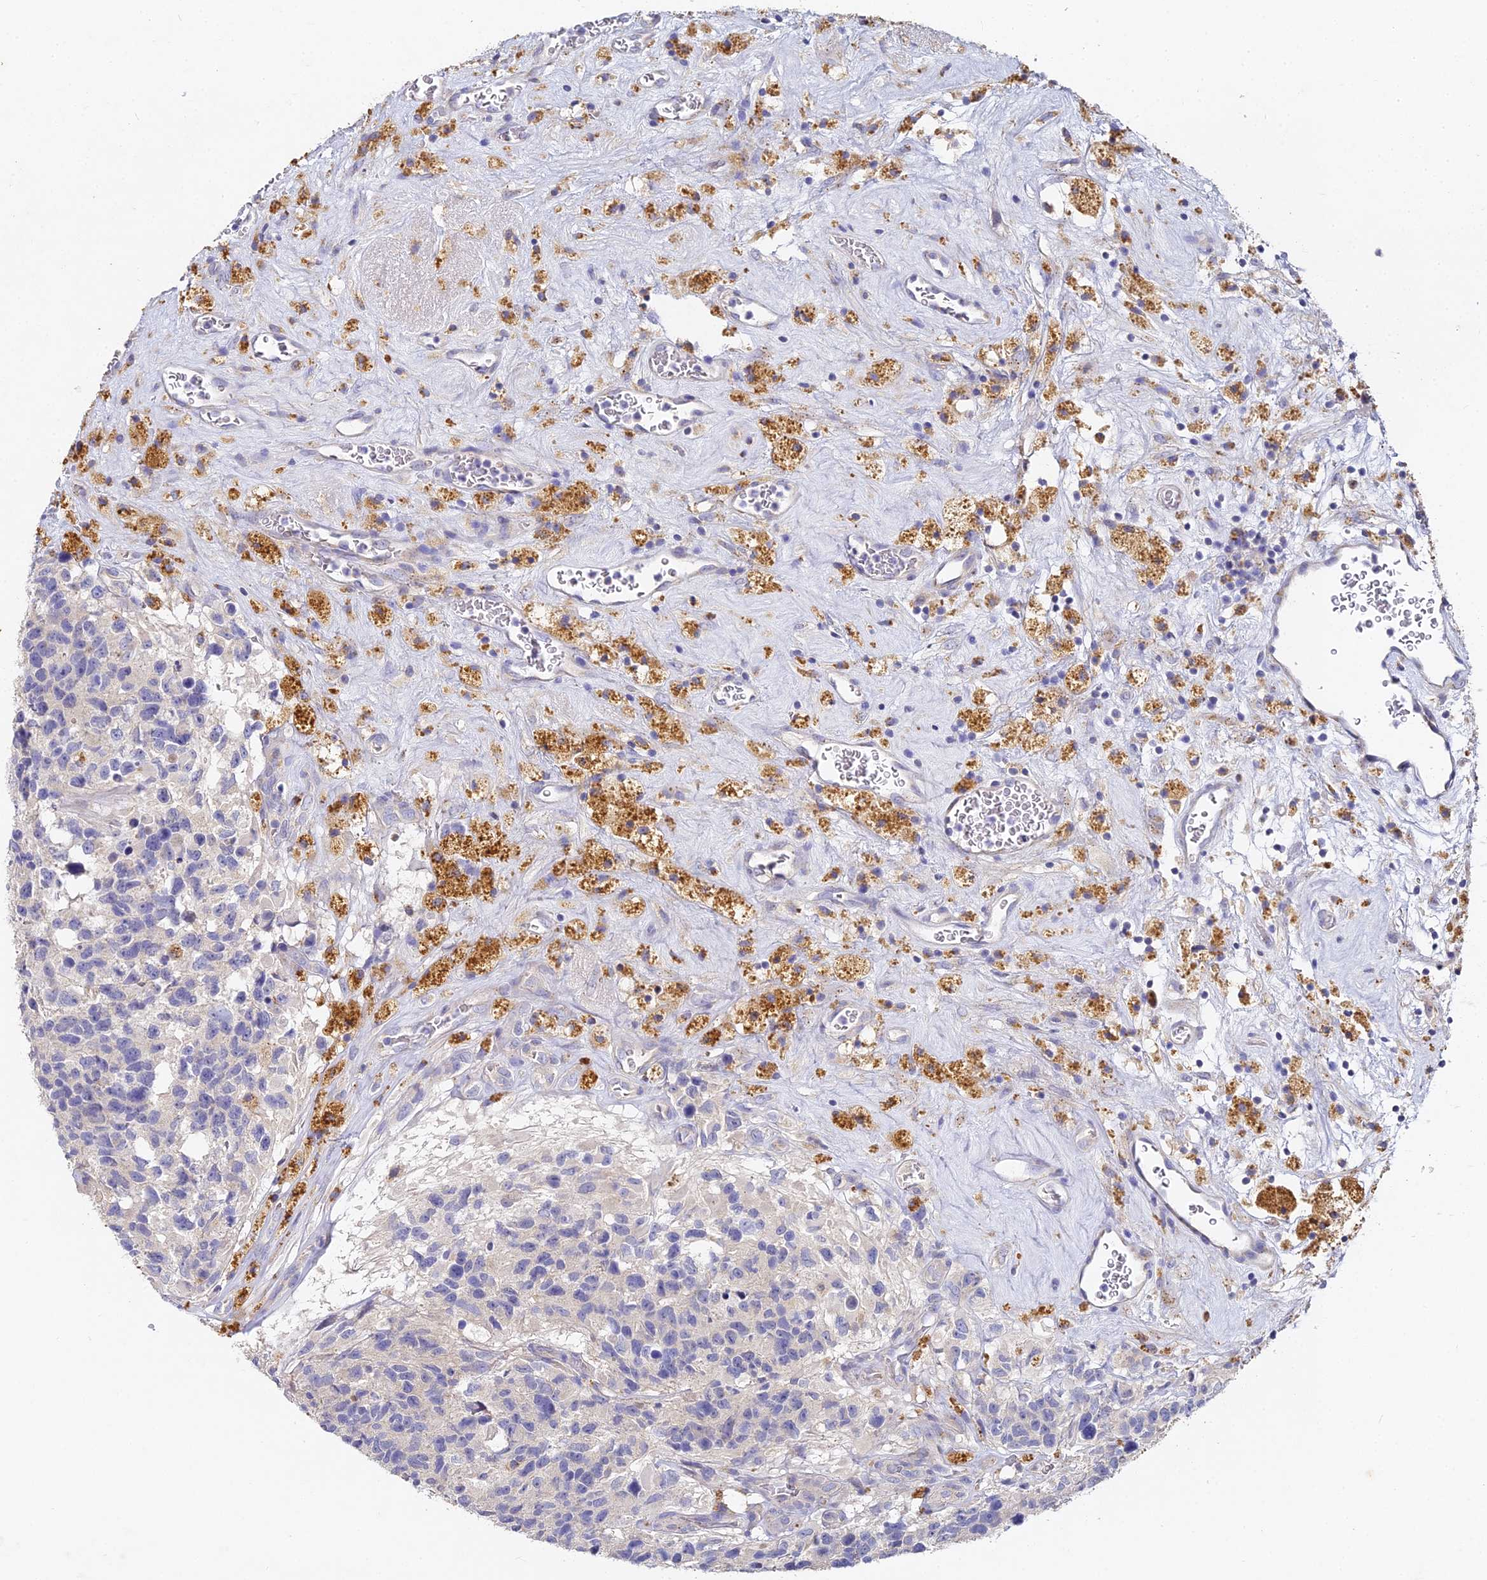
{"staining": {"intensity": "negative", "quantity": "none", "location": "none"}, "tissue": "glioma", "cell_type": "Tumor cells", "image_type": "cancer", "snomed": [{"axis": "morphology", "description": "Glioma, malignant, High grade"}, {"axis": "topography", "description": "Brain"}], "caption": "IHC micrograph of neoplastic tissue: glioma stained with DAB (3,3'-diaminobenzidine) reveals no significant protein staining in tumor cells.", "gene": "DONSON", "patient": {"sex": "male", "age": 76}}